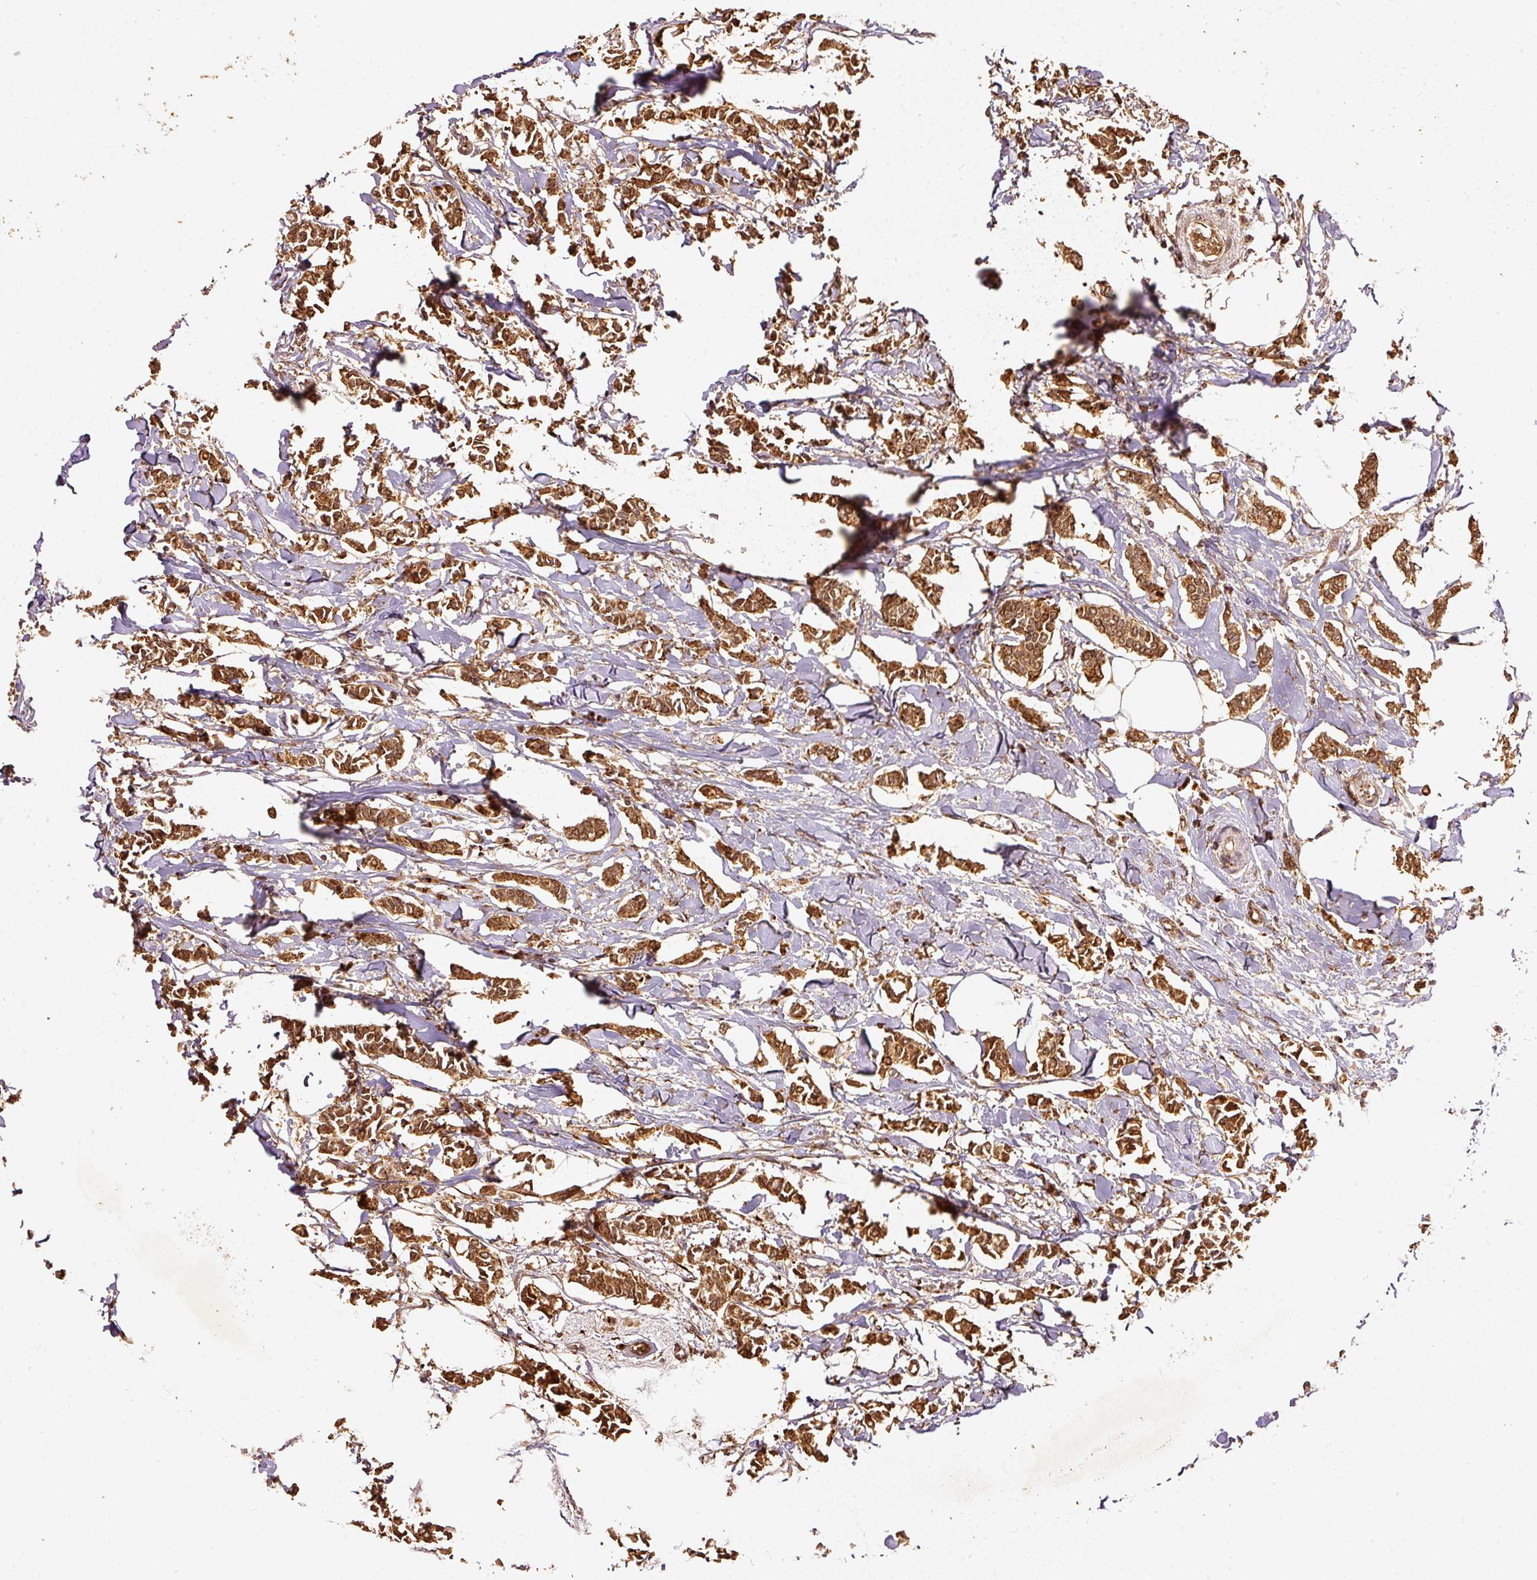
{"staining": {"intensity": "moderate", "quantity": ">75%", "location": "cytoplasmic/membranous"}, "tissue": "breast cancer", "cell_type": "Tumor cells", "image_type": "cancer", "snomed": [{"axis": "morphology", "description": "Duct carcinoma"}, {"axis": "topography", "description": "Breast"}], "caption": "A brown stain highlights moderate cytoplasmic/membranous staining of a protein in breast cancer (invasive ductal carcinoma) tumor cells.", "gene": "FUT8", "patient": {"sex": "female", "age": 41}}